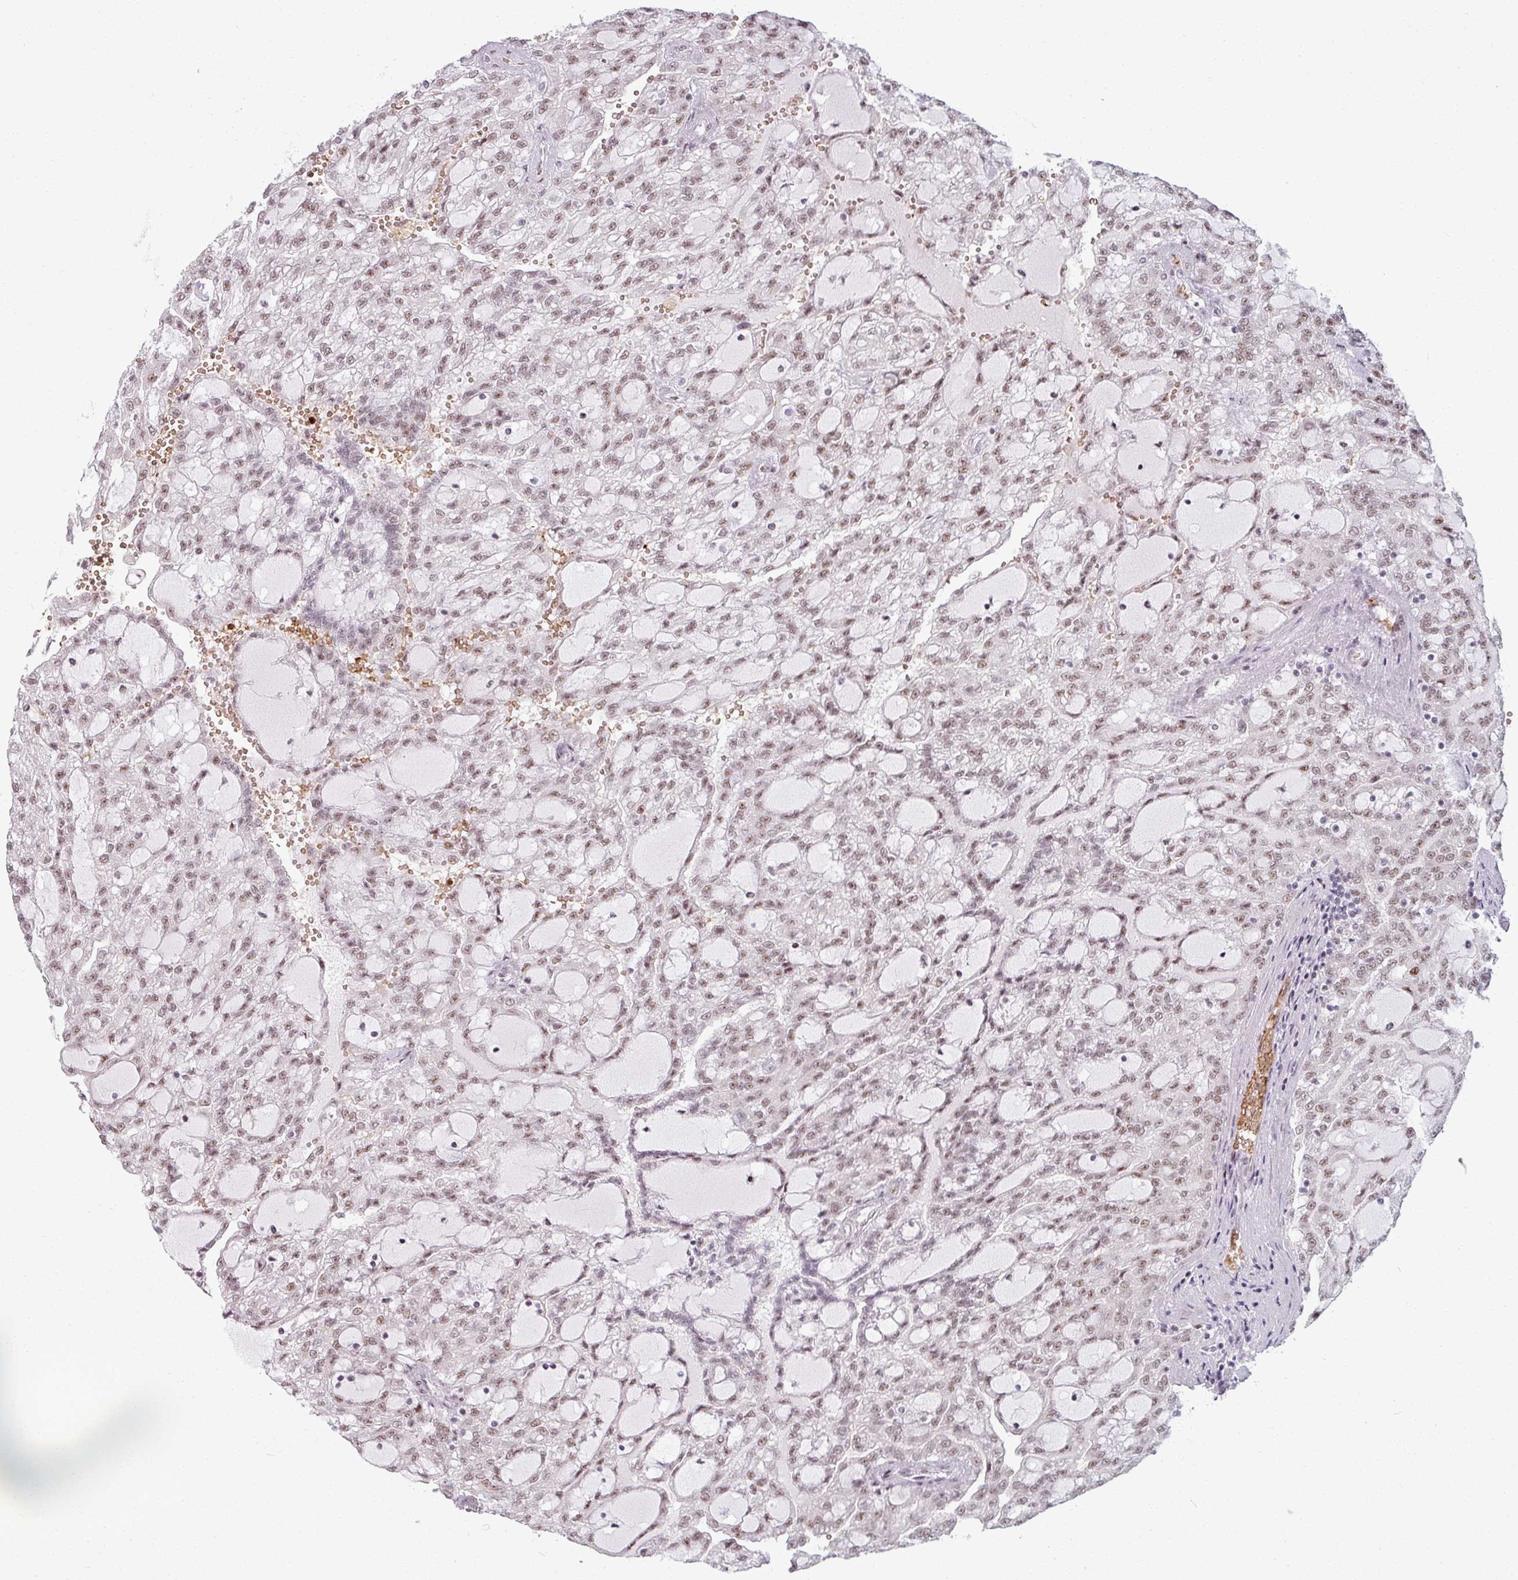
{"staining": {"intensity": "moderate", "quantity": ">75%", "location": "nuclear"}, "tissue": "renal cancer", "cell_type": "Tumor cells", "image_type": "cancer", "snomed": [{"axis": "morphology", "description": "Adenocarcinoma, NOS"}, {"axis": "topography", "description": "Kidney"}], "caption": "Immunohistochemistry (IHC) (DAB) staining of adenocarcinoma (renal) reveals moderate nuclear protein staining in approximately >75% of tumor cells.", "gene": "NCOR1", "patient": {"sex": "male", "age": 63}}